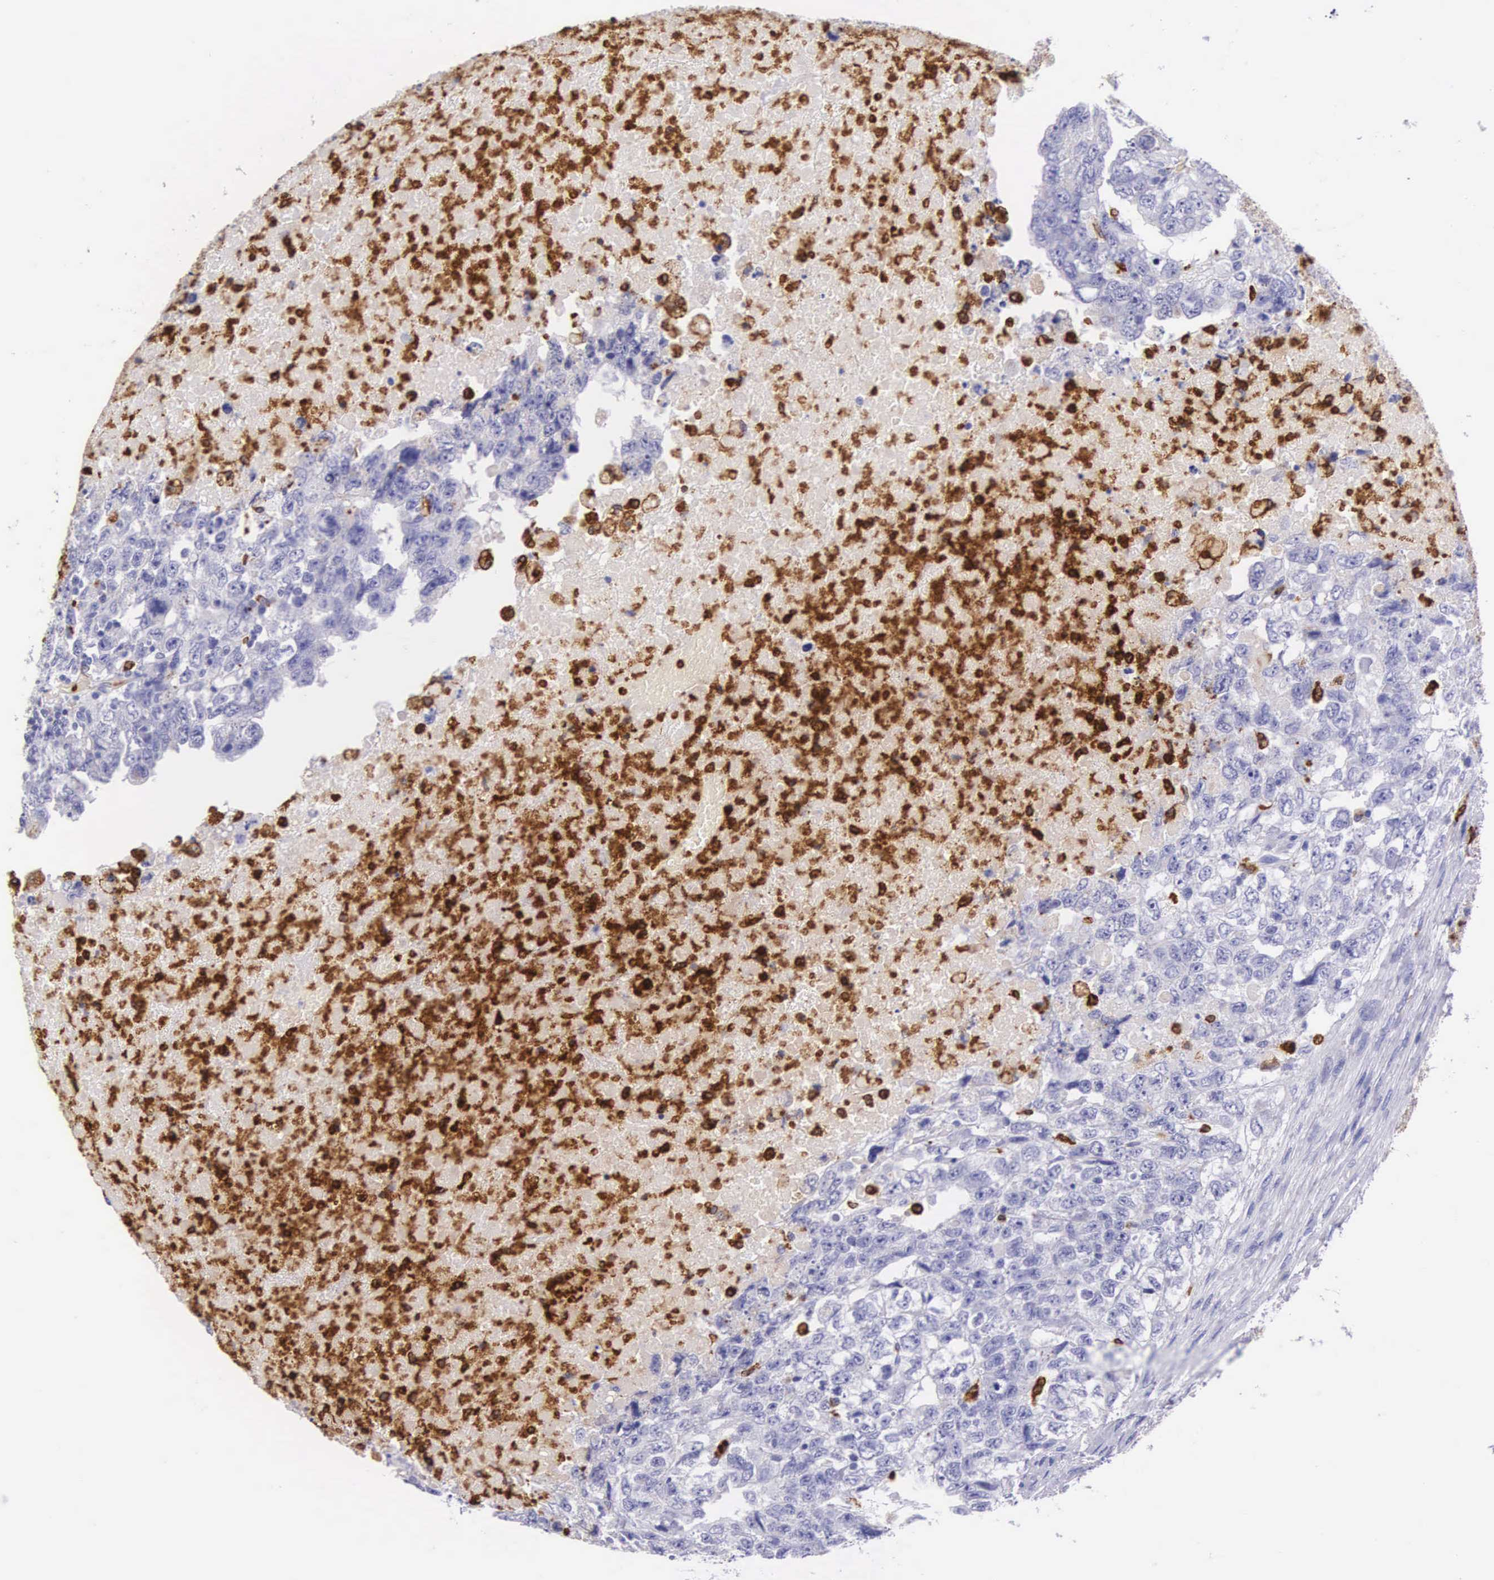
{"staining": {"intensity": "negative", "quantity": "none", "location": "none"}, "tissue": "testis cancer", "cell_type": "Tumor cells", "image_type": "cancer", "snomed": [{"axis": "morphology", "description": "Carcinoma, Embryonal, NOS"}, {"axis": "topography", "description": "Testis"}], "caption": "Immunohistochemistry photomicrograph of neoplastic tissue: embryonal carcinoma (testis) stained with DAB (3,3'-diaminobenzidine) exhibits no significant protein expression in tumor cells. (DAB (3,3'-diaminobenzidine) immunohistochemistry (IHC) visualized using brightfield microscopy, high magnification).", "gene": "FCN1", "patient": {"sex": "male", "age": 36}}